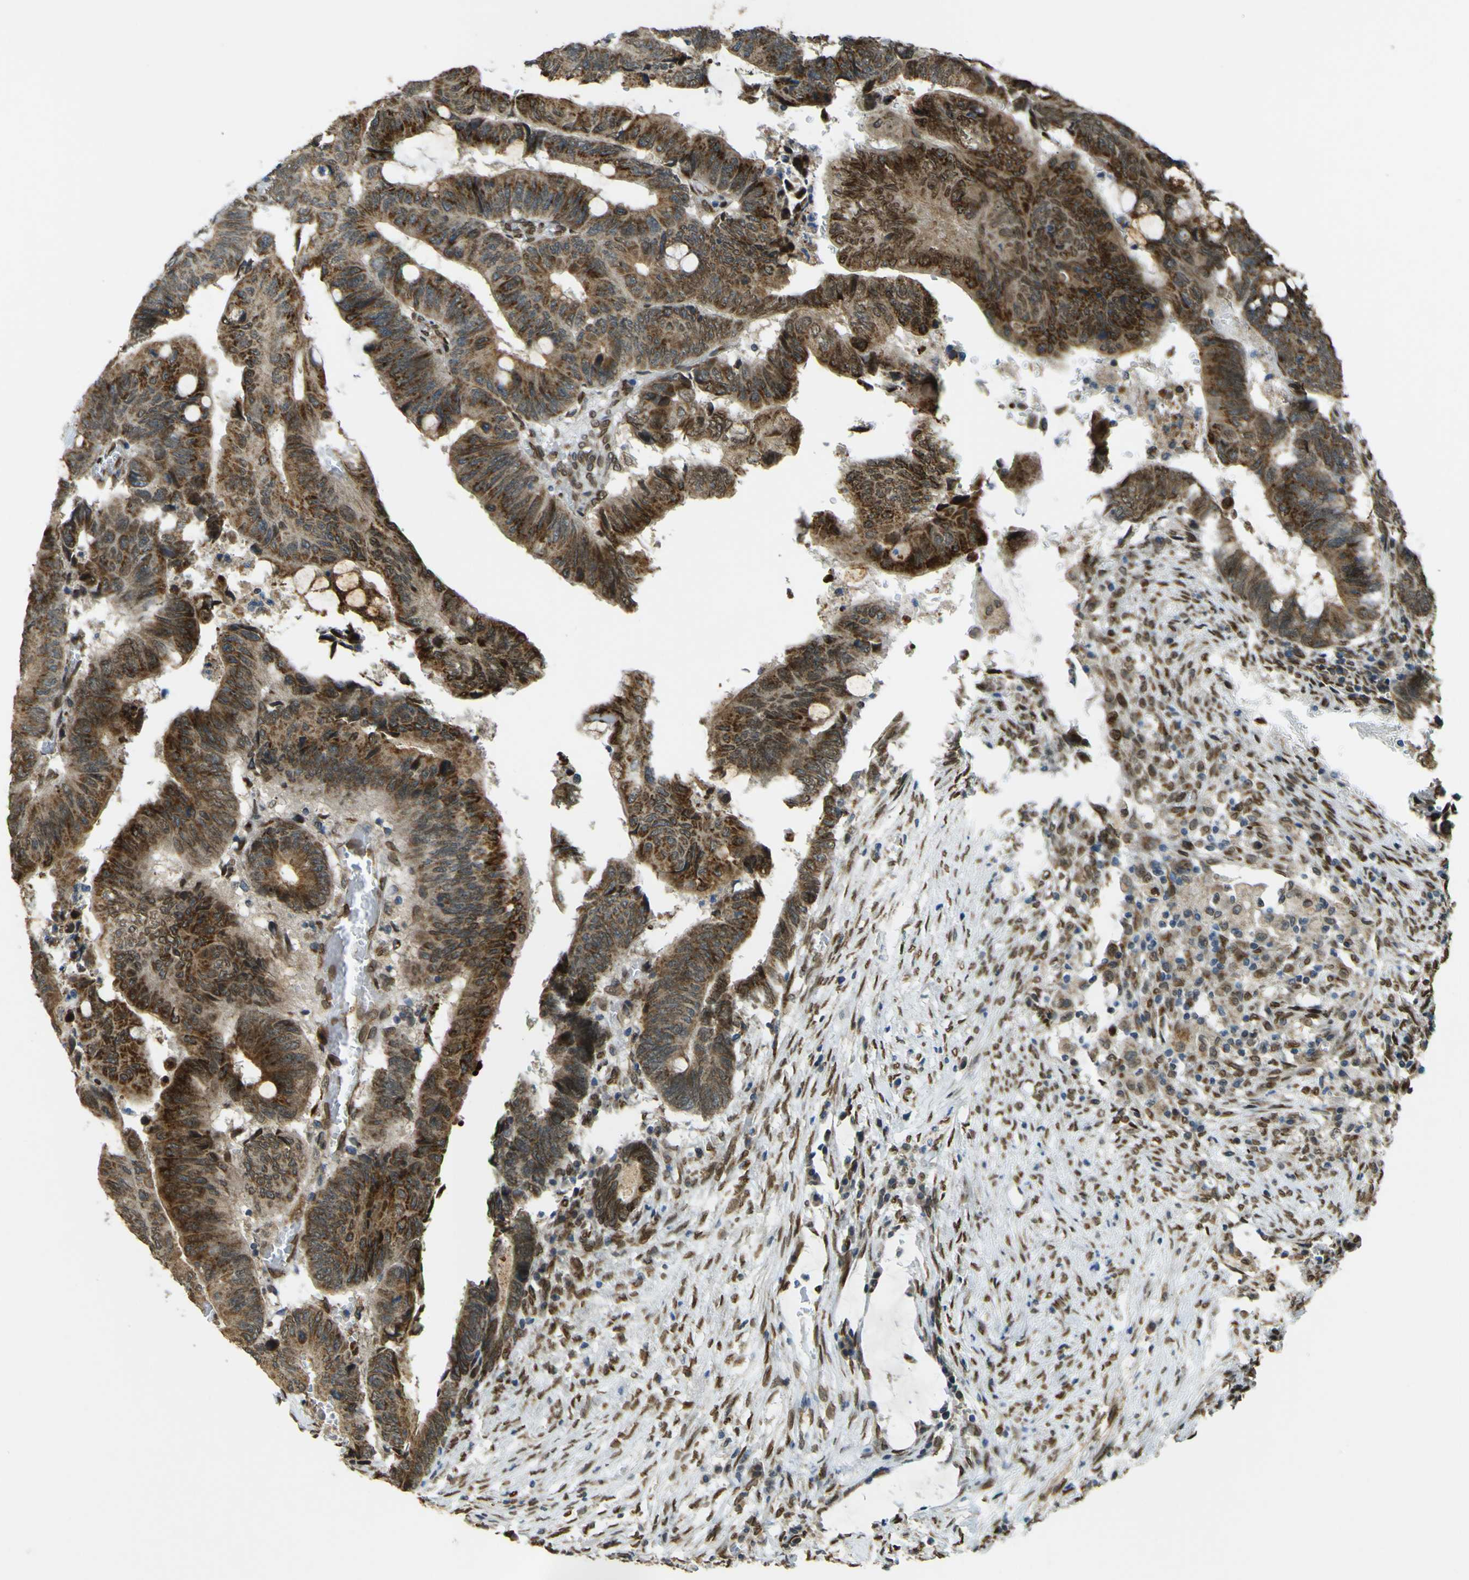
{"staining": {"intensity": "moderate", "quantity": ">75%", "location": "cytoplasmic/membranous"}, "tissue": "colorectal cancer", "cell_type": "Tumor cells", "image_type": "cancer", "snomed": [{"axis": "morphology", "description": "Normal tissue, NOS"}, {"axis": "morphology", "description": "Adenocarcinoma, NOS"}, {"axis": "topography", "description": "Rectum"}, {"axis": "topography", "description": "Peripheral nerve tissue"}], "caption": "Protein staining reveals moderate cytoplasmic/membranous staining in about >75% of tumor cells in colorectal cancer.", "gene": "GALNT1", "patient": {"sex": "male", "age": 92}}